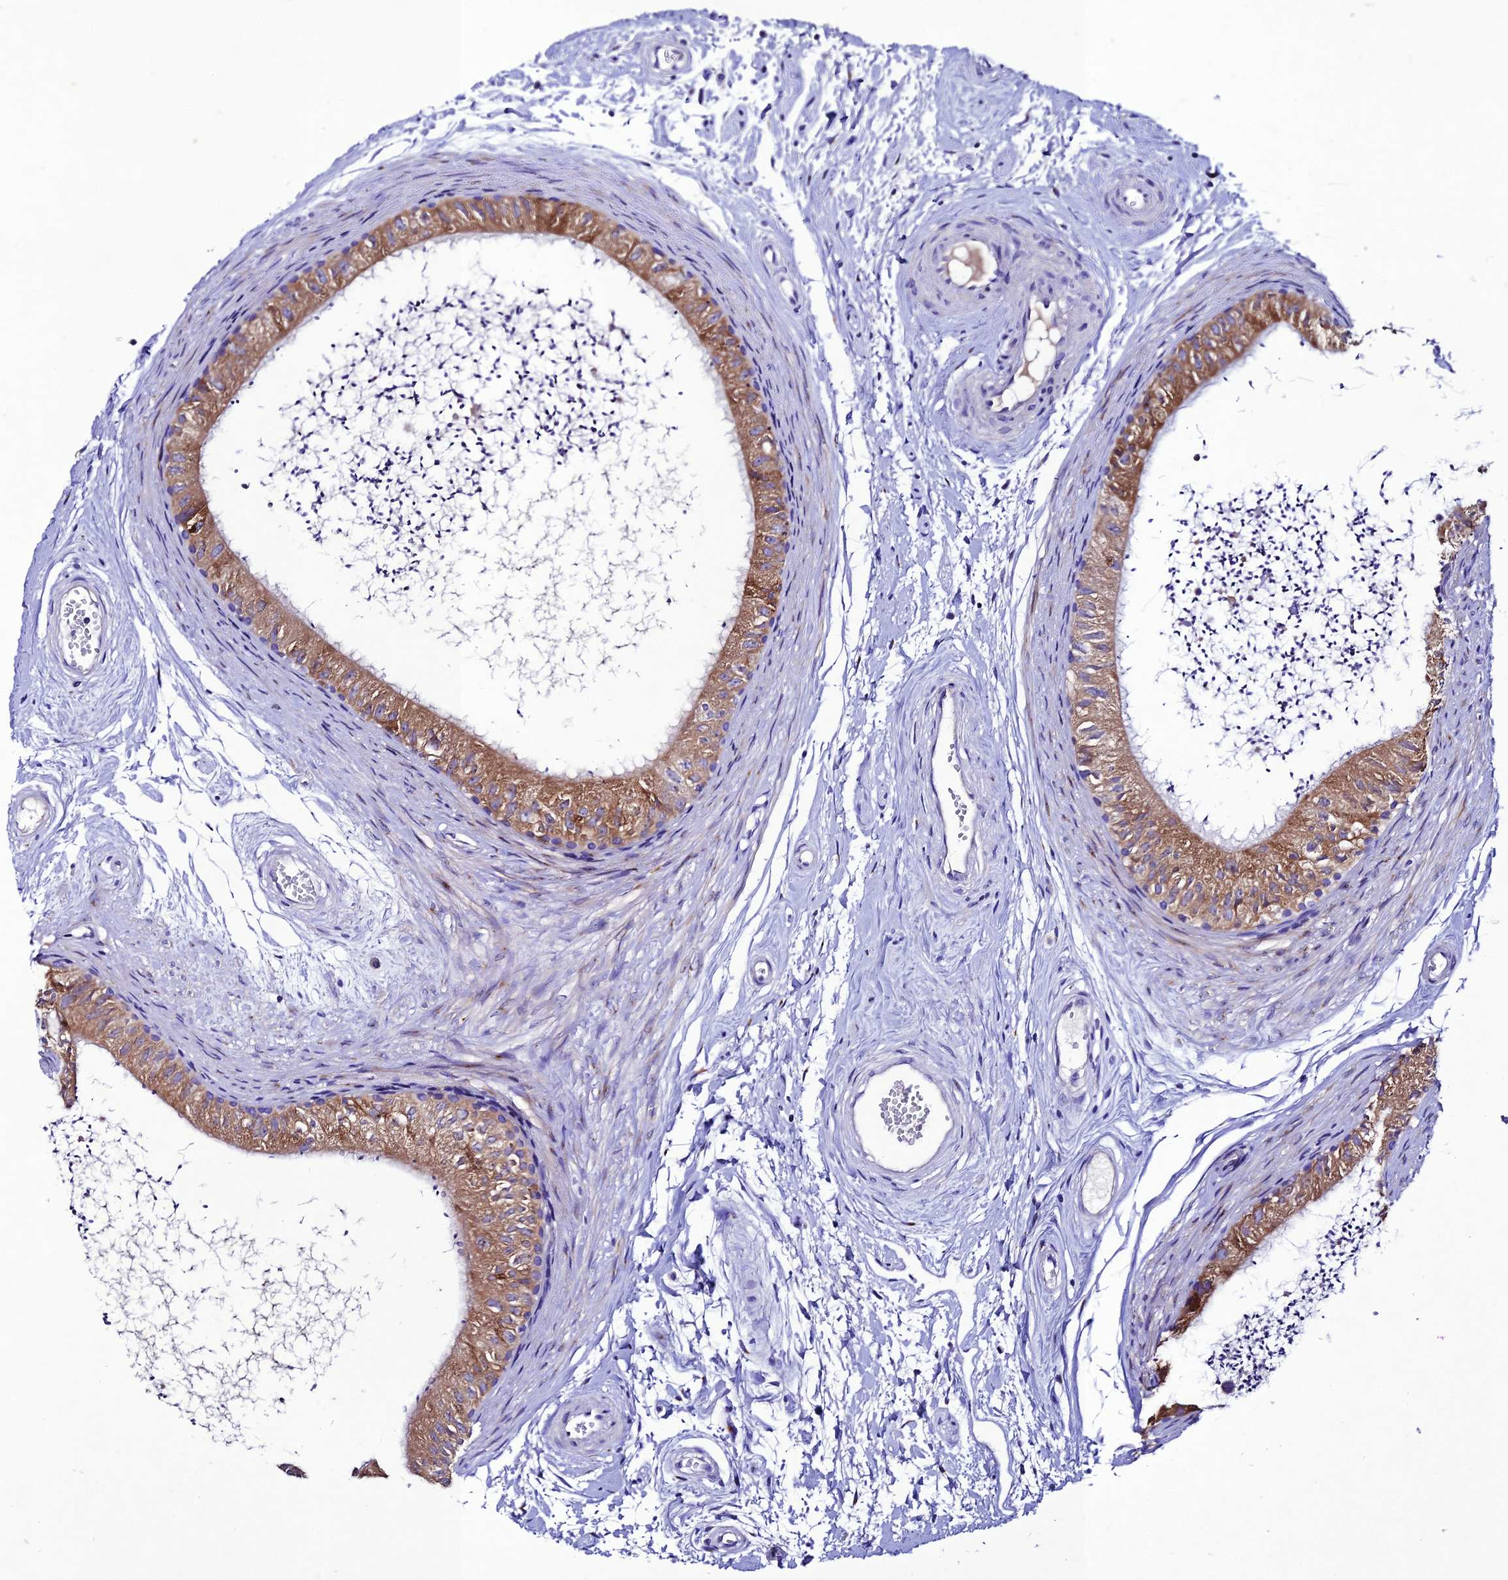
{"staining": {"intensity": "strong", "quantity": ">75%", "location": "cytoplasmic/membranous"}, "tissue": "epididymis", "cell_type": "Glandular cells", "image_type": "normal", "snomed": [{"axis": "morphology", "description": "Normal tissue, NOS"}, {"axis": "topography", "description": "Epididymis"}], "caption": "Epididymis stained with immunohistochemistry displays strong cytoplasmic/membranous expression in approximately >75% of glandular cells.", "gene": "OR51Q1", "patient": {"sex": "male", "age": 56}}